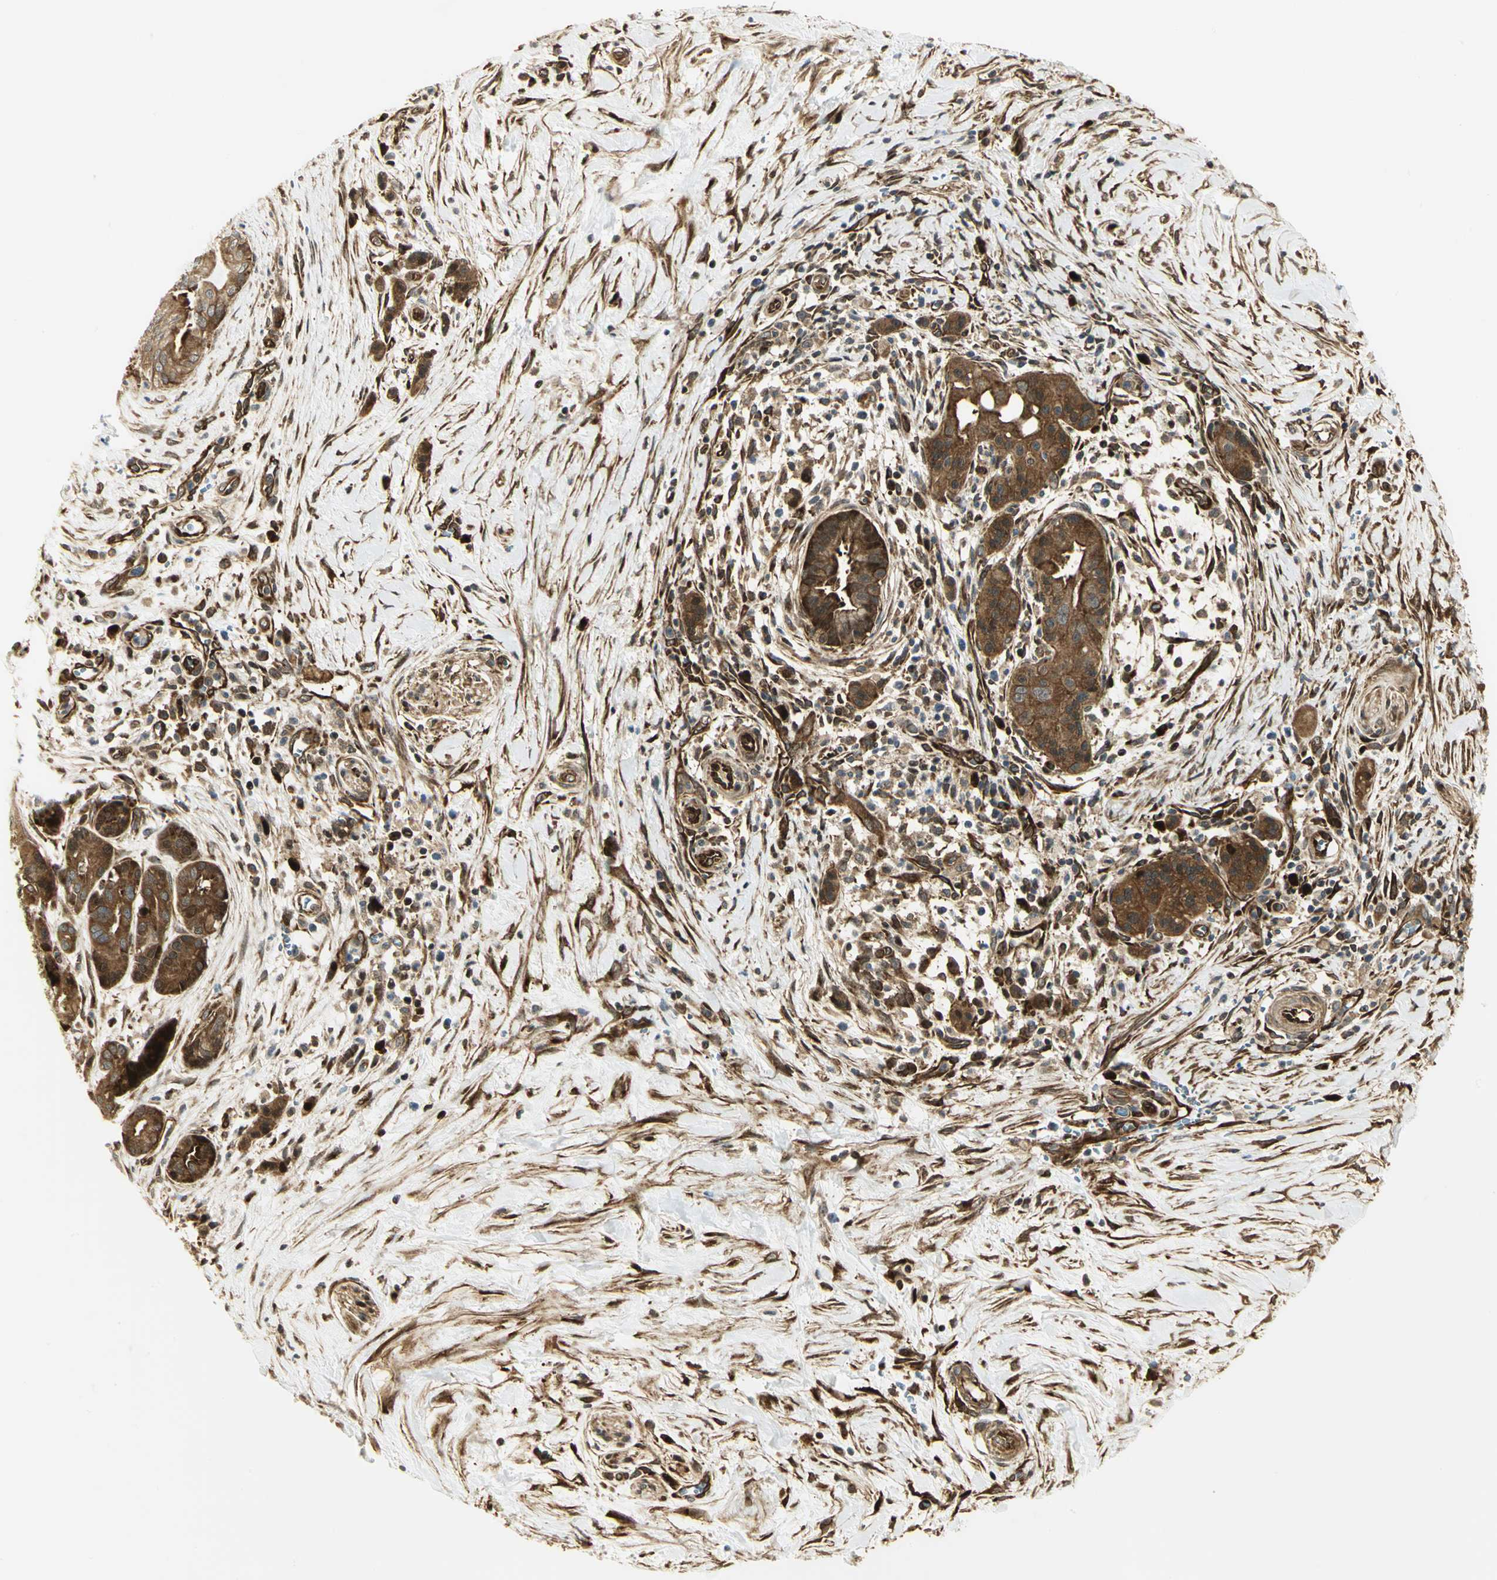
{"staining": {"intensity": "strong", "quantity": ">75%", "location": "cytoplasmic/membranous"}, "tissue": "pancreatic cancer", "cell_type": "Tumor cells", "image_type": "cancer", "snomed": [{"axis": "morphology", "description": "Adenocarcinoma, NOS"}, {"axis": "topography", "description": "Pancreas"}], "caption": "Tumor cells display strong cytoplasmic/membranous positivity in about >75% of cells in pancreatic cancer.", "gene": "EEA1", "patient": {"sex": "male", "age": 59}}